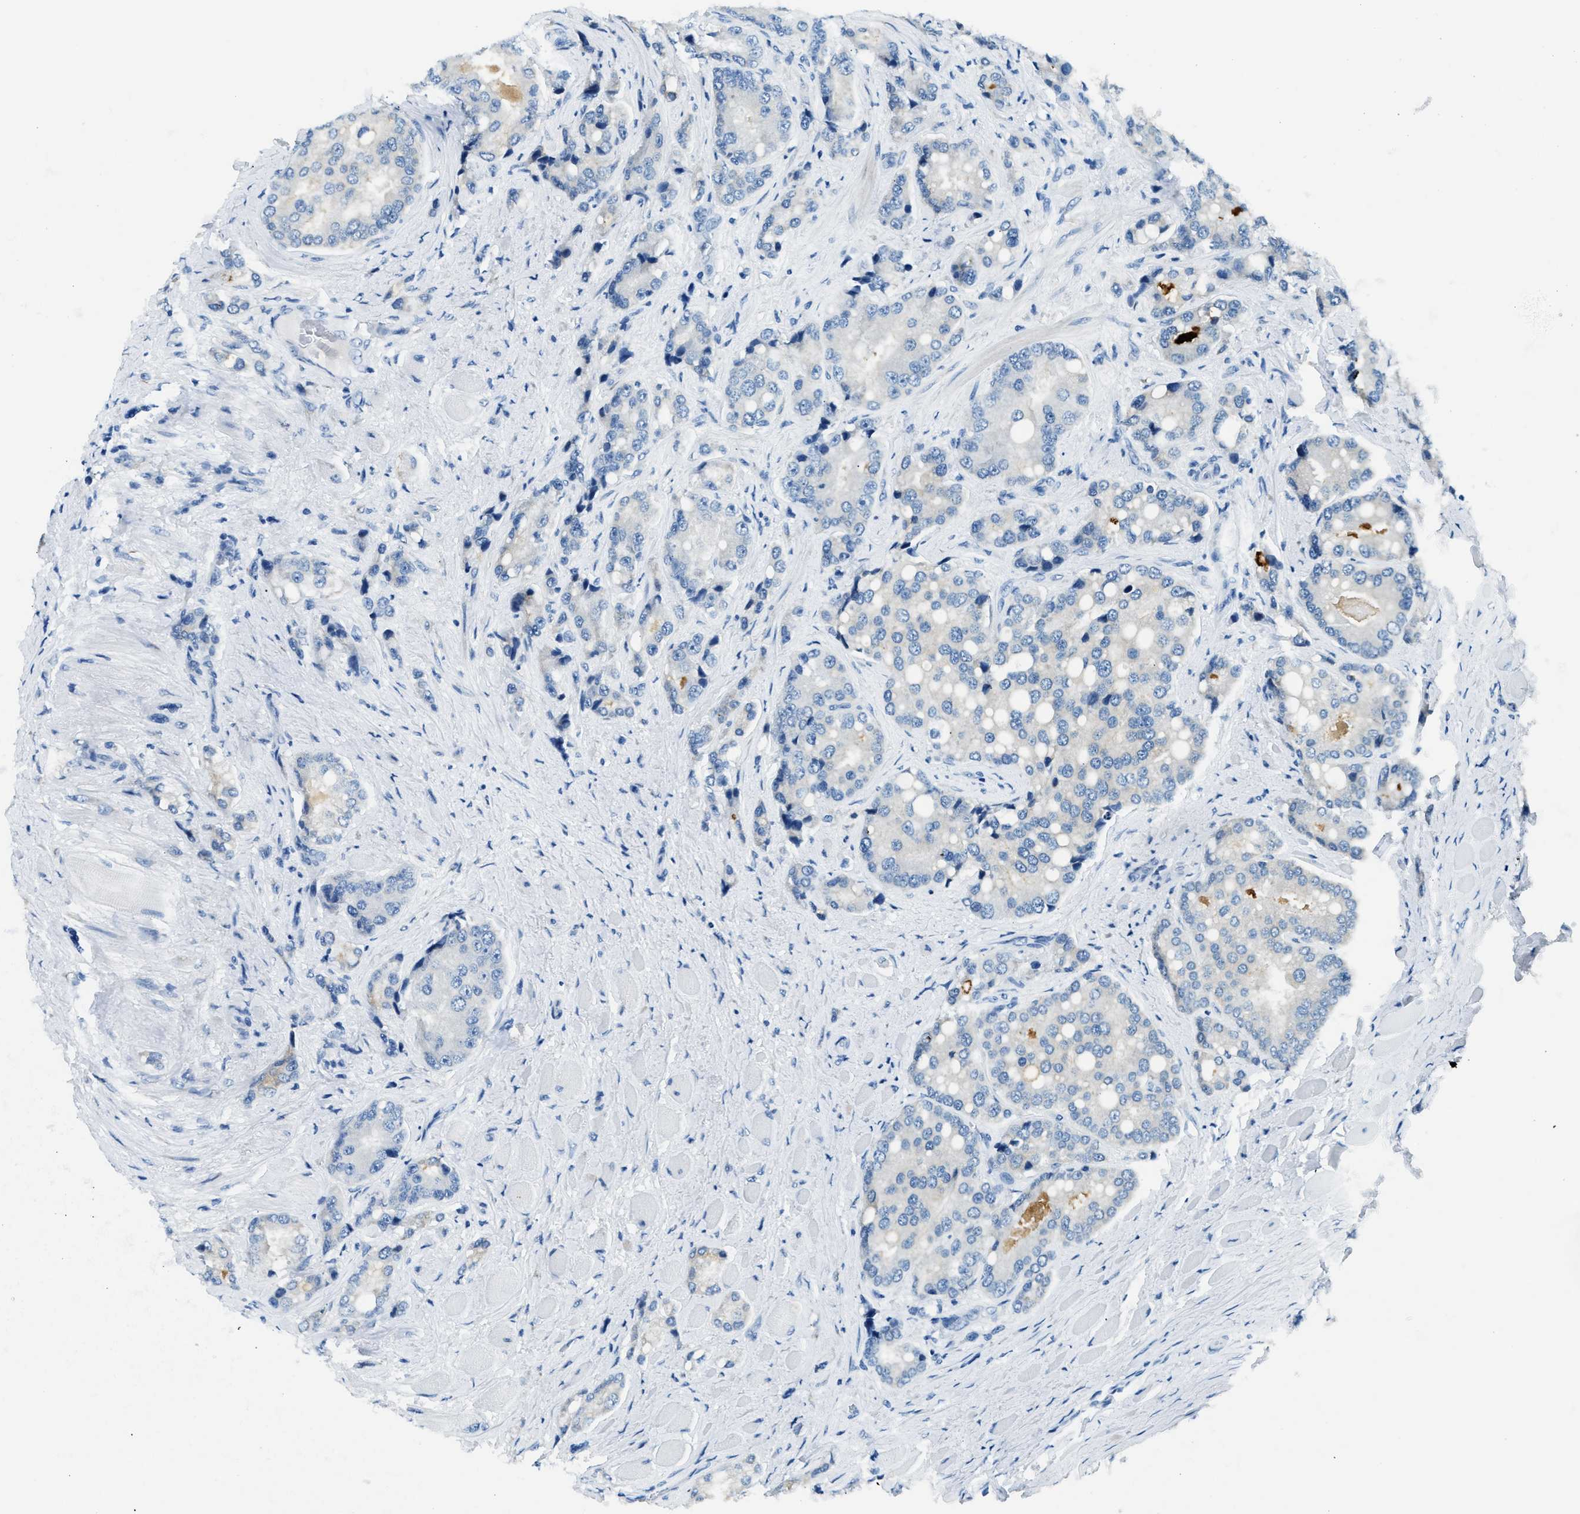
{"staining": {"intensity": "negative", "quantity": "none", "location": "none"}, "tissue": "prostate cancer", "cell_type": "Tumor cells", "image_type": "cancer", "snomed": [{"axis": "morphology", "description": "Adenocarcinoma, High grade"}, {"axis": "topography", "description": "Prostate"}], "caption": "DAB (3,3'-diaminobenzidine) immunohistochemical staining of human high-grade adenocarcinoma (prostate) displays no significant staining in tumor cells.", "gene": "CLDN18", "patient": {"sex": "male", "age": 50}}